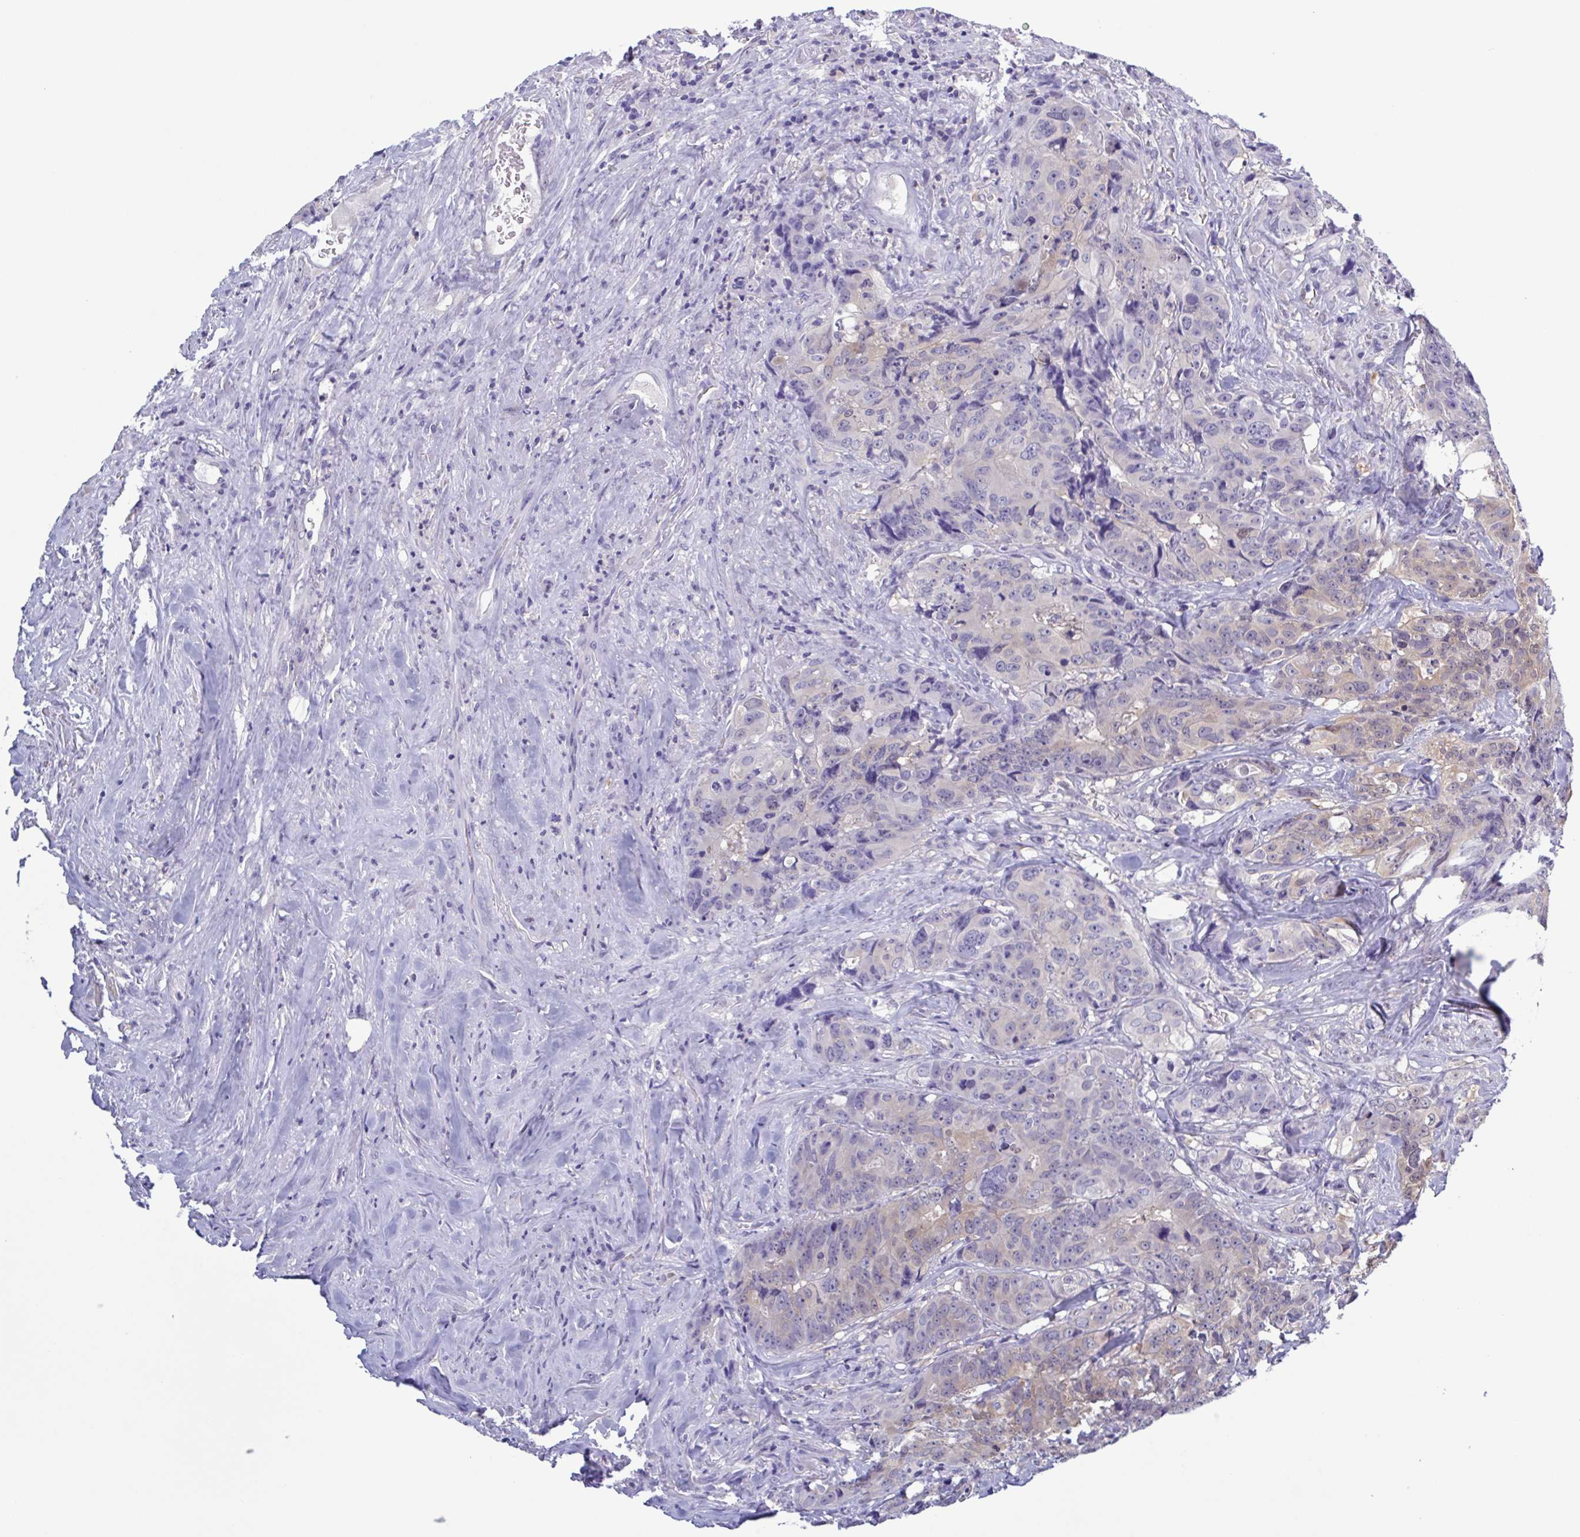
{"staining": {"intensity": "weak", "quantity": "25%-75%", "location": "cytoplasmic/membranous"}, "tissue": "colorectal cancer", "cell_type": "Tumor cells", "image_type": "cancer", "snomed": [{"axis": "morphology", "description": "Adenocarcinoma, NOS"}, {"axis": "topography", "description": "Rectum"}], "caption": "Protein staining displays weak cytoplasmic/membranous expression in about 25%-75% of tumor cells in colorectal cancer (adenocarcinoma).", "gene": "LDHC", "patient": {"sex": "female", "age": 62}}